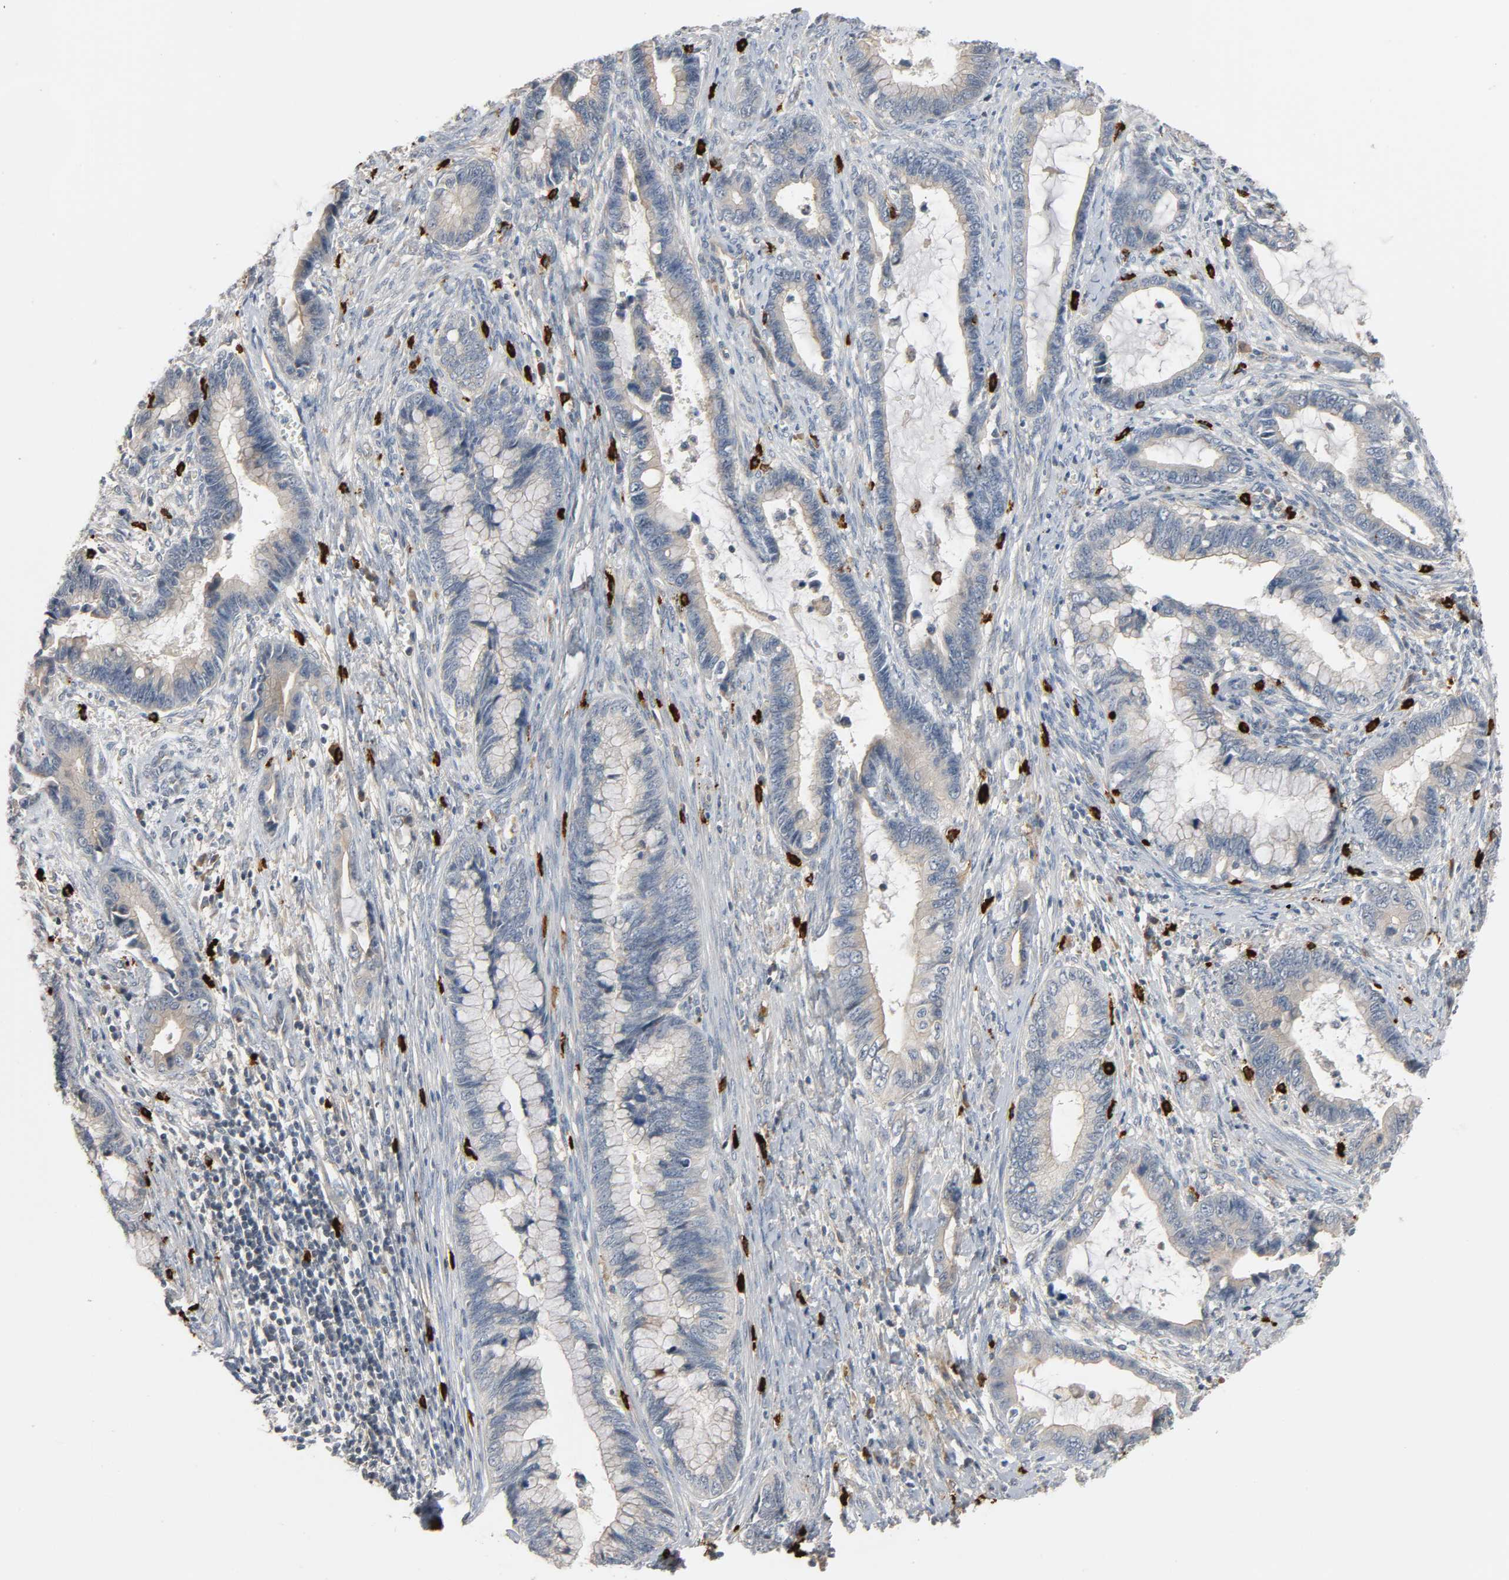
{"staining": {"intensity": "weak", "quantity": "25%-75%", "location": "cytoplasmic/membranous"}, "tissue": "cervical cancer", "cell_type": "Tumor cells", "image_type": "cancer", "snomed": [{"axis": "morphology", "description": "Adenocarcinoma, NOS"}, {"axis": "topography", "description": "Cervix"}], "caption": "Adenocarcinoma (cervical) stained with a brown dye exhibits weak cytoplasmic/membranous positive expression in about 25%-75% of tumor cells.", "gene": "LIMCH1", "patient": {"sex": "female", "age": 44}}